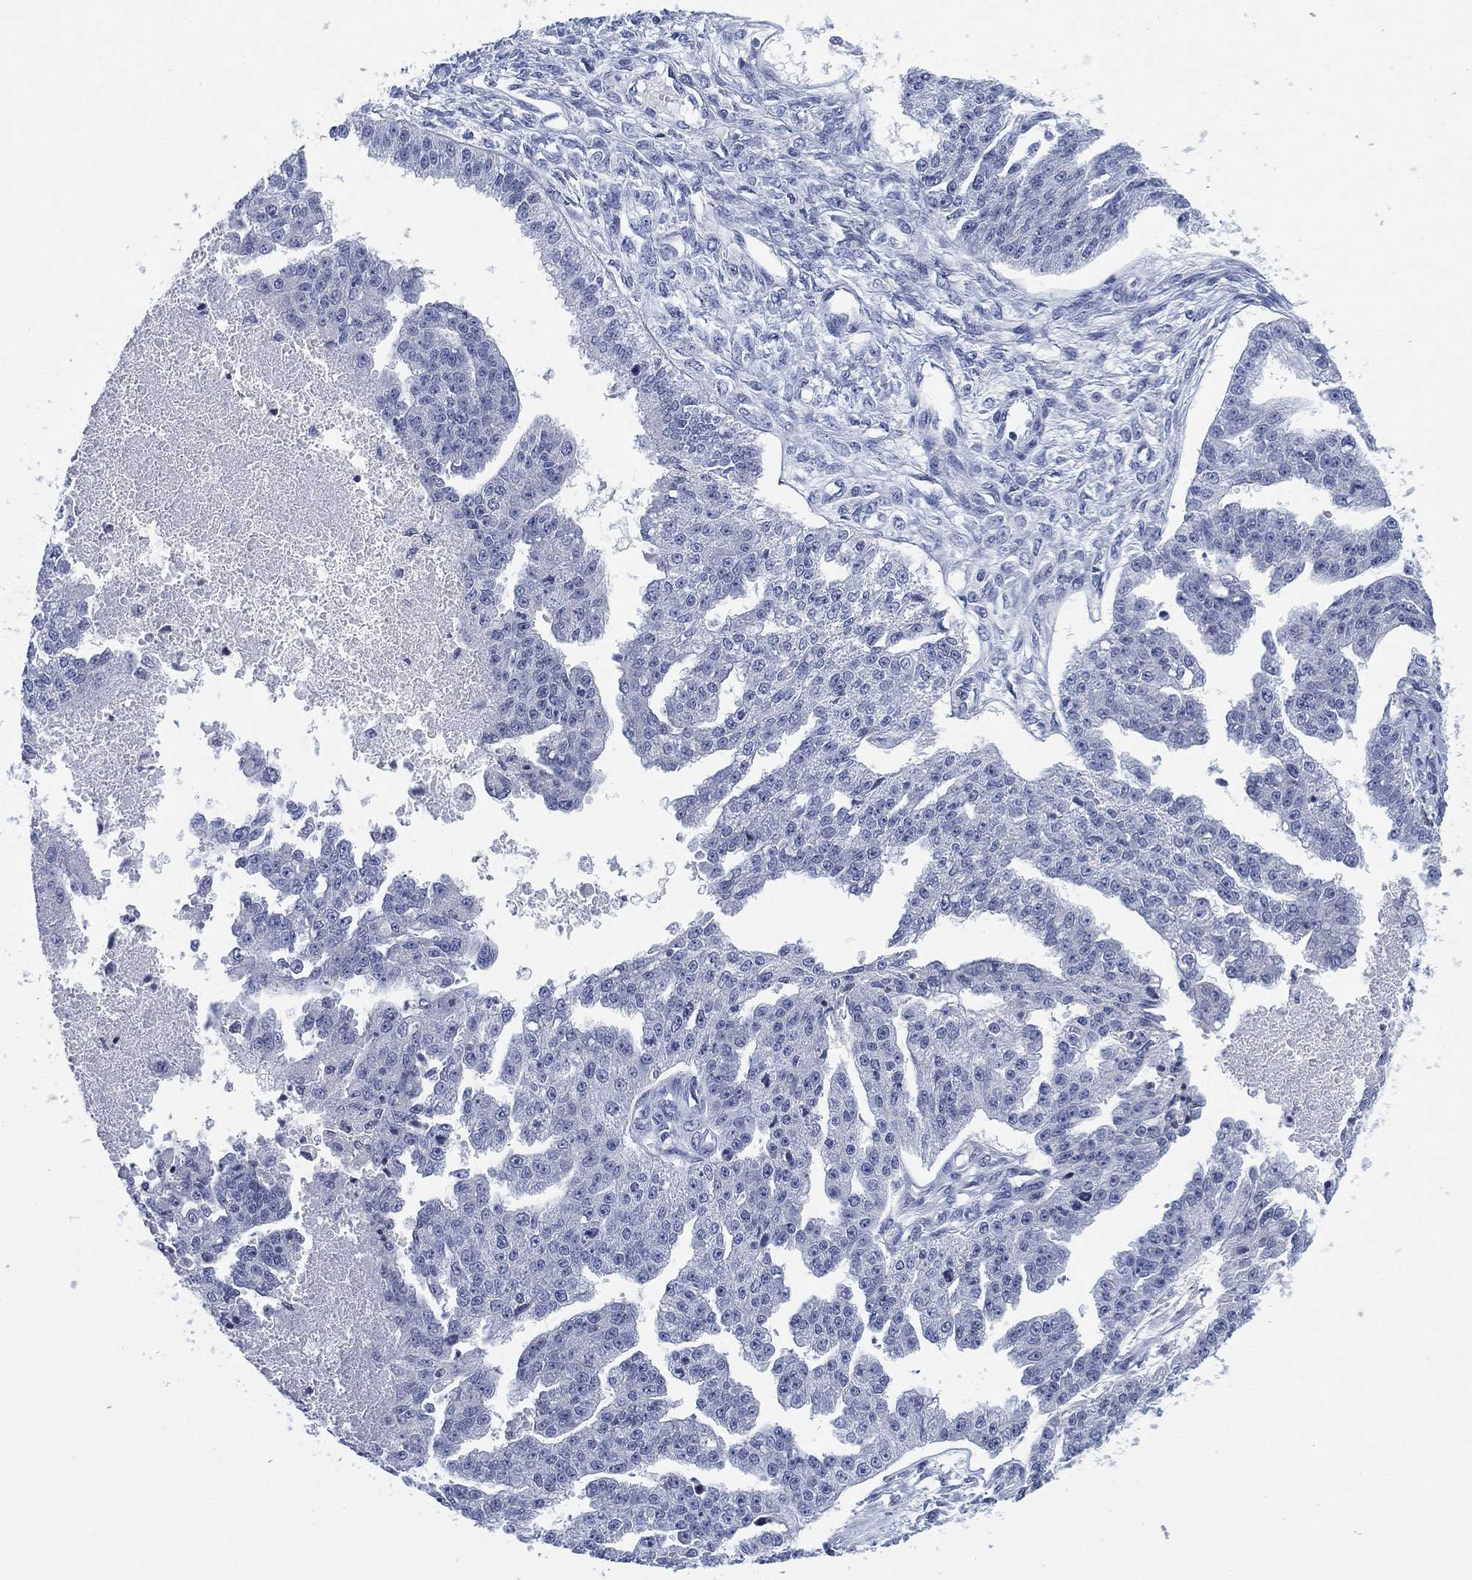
{"staining": {"intensity": "negative", "quantity": "none", "location": "none"}, "tissue": "ovarian cancer", "cell_type": "Tumor cells", "image_type": "cancer", "snomed": [{"axis": "morphology", "description": "Cystadenocarcinoma, serous, NOS"}, {"axis": "topography", "description": "Ovary"}], "caption": "The histopathology image shows no significant expression in tumor cells of ovarian serous cystadenocarcinoma. (Brightfield microscopy of DAB immunohistochemistry (IHC) at high magnification).", "gene": "FYB1", "patient": {"sex": "female", "age": 58}}